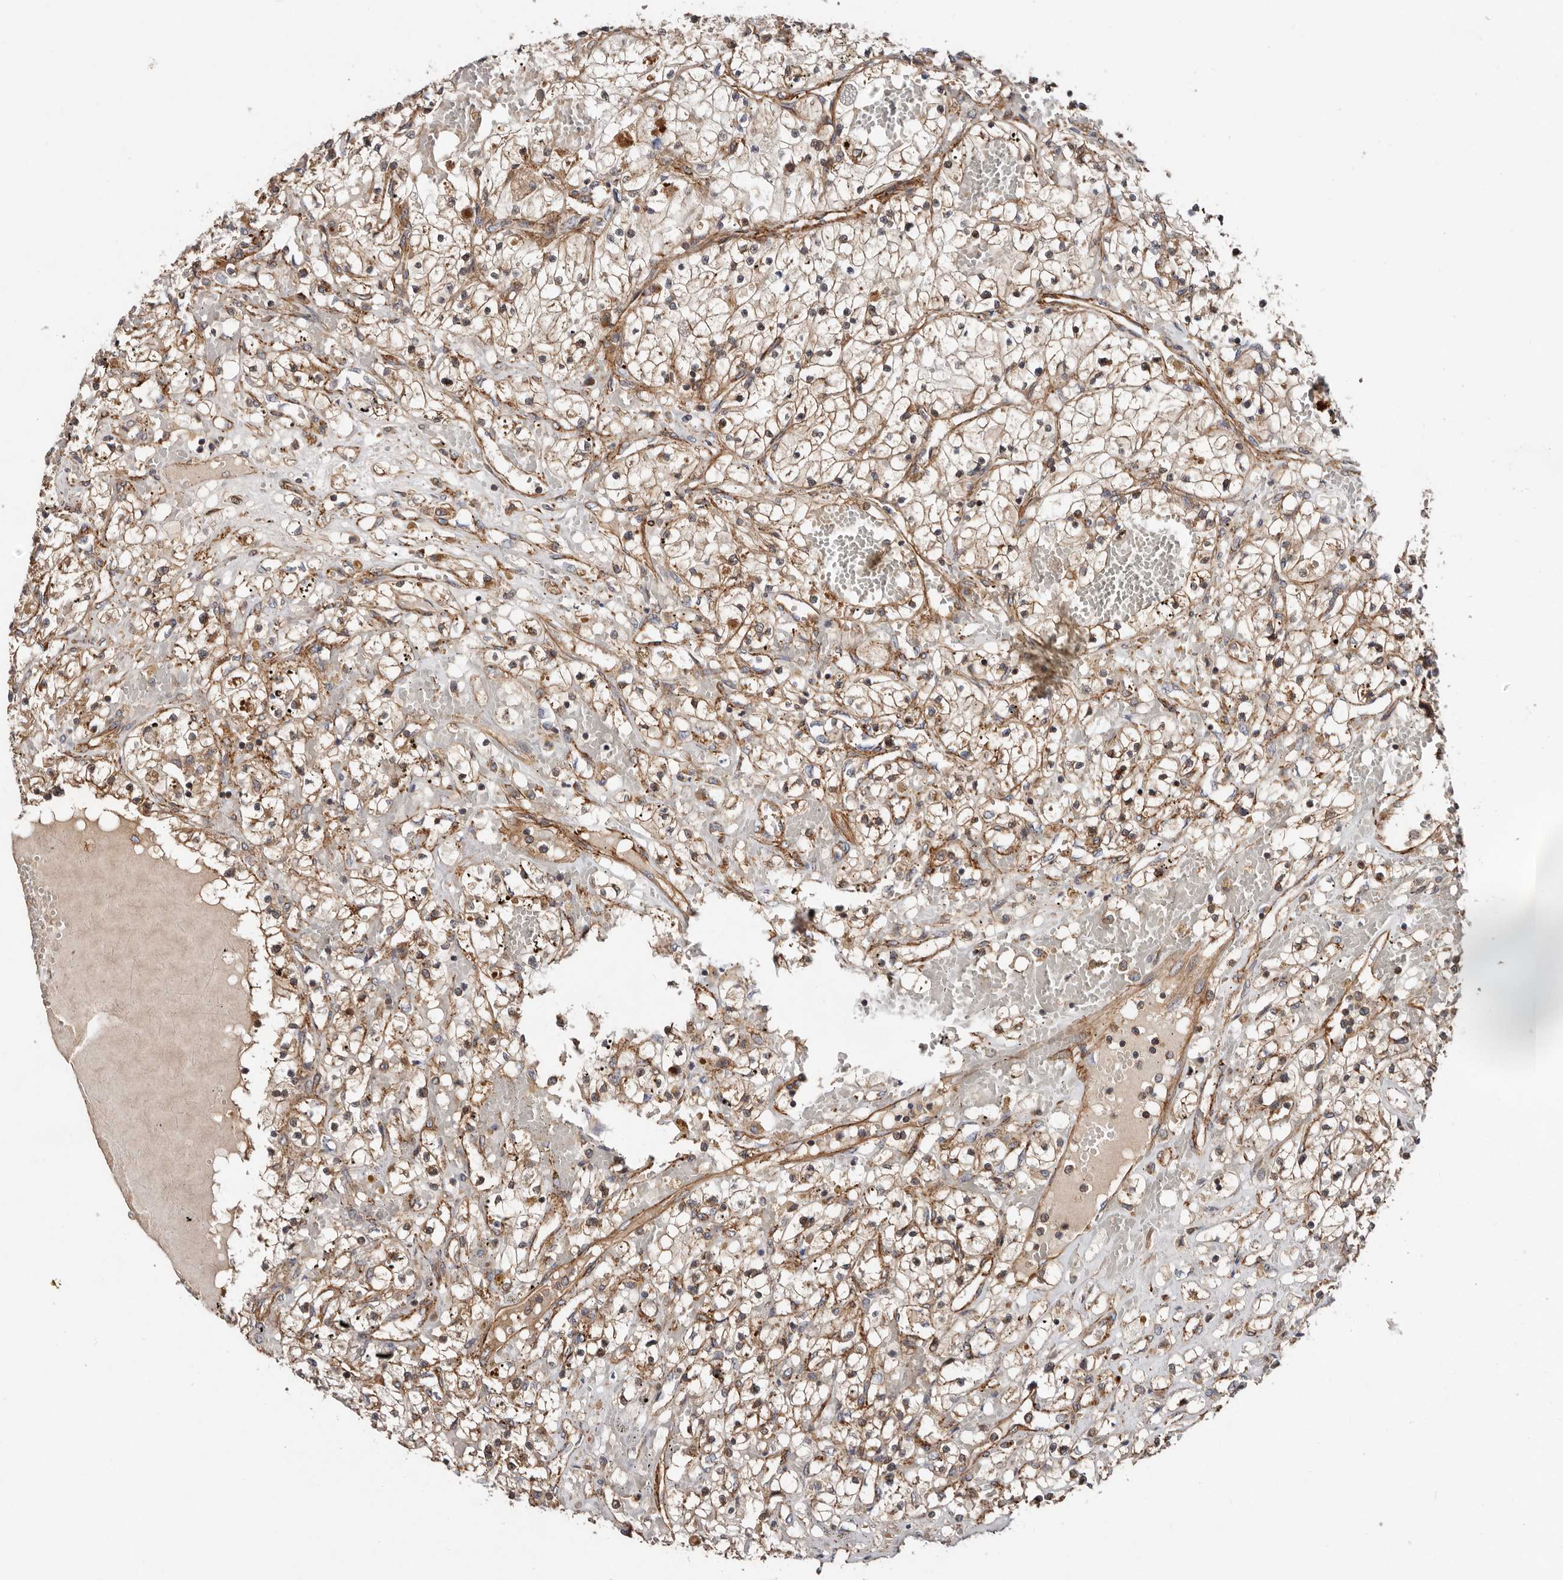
{"staining": {"intensity": "moderate", "quantity": ">75%", "location": "cytoplasmic/membranous"}, "tissue": "renal cancer", "cell_type": "Tumor cells", "image_type": "cancer", "snomed": [{"axis": "morphology", "description": "Normal tissue, NOS"}, {"axis": "morphology", "description": "Adenocarcinoma, NOS"}, {"axis": "topography", "description": "Kidney"}], "caption": "Immunohistochemical staining of human renal adenocarcinoma demonstrates moderate cytoplasmic/membranous protein expression in about >75% of tumor cells.", "gene": "TMC7", "patient": {"sex": "male", "age": 68}}